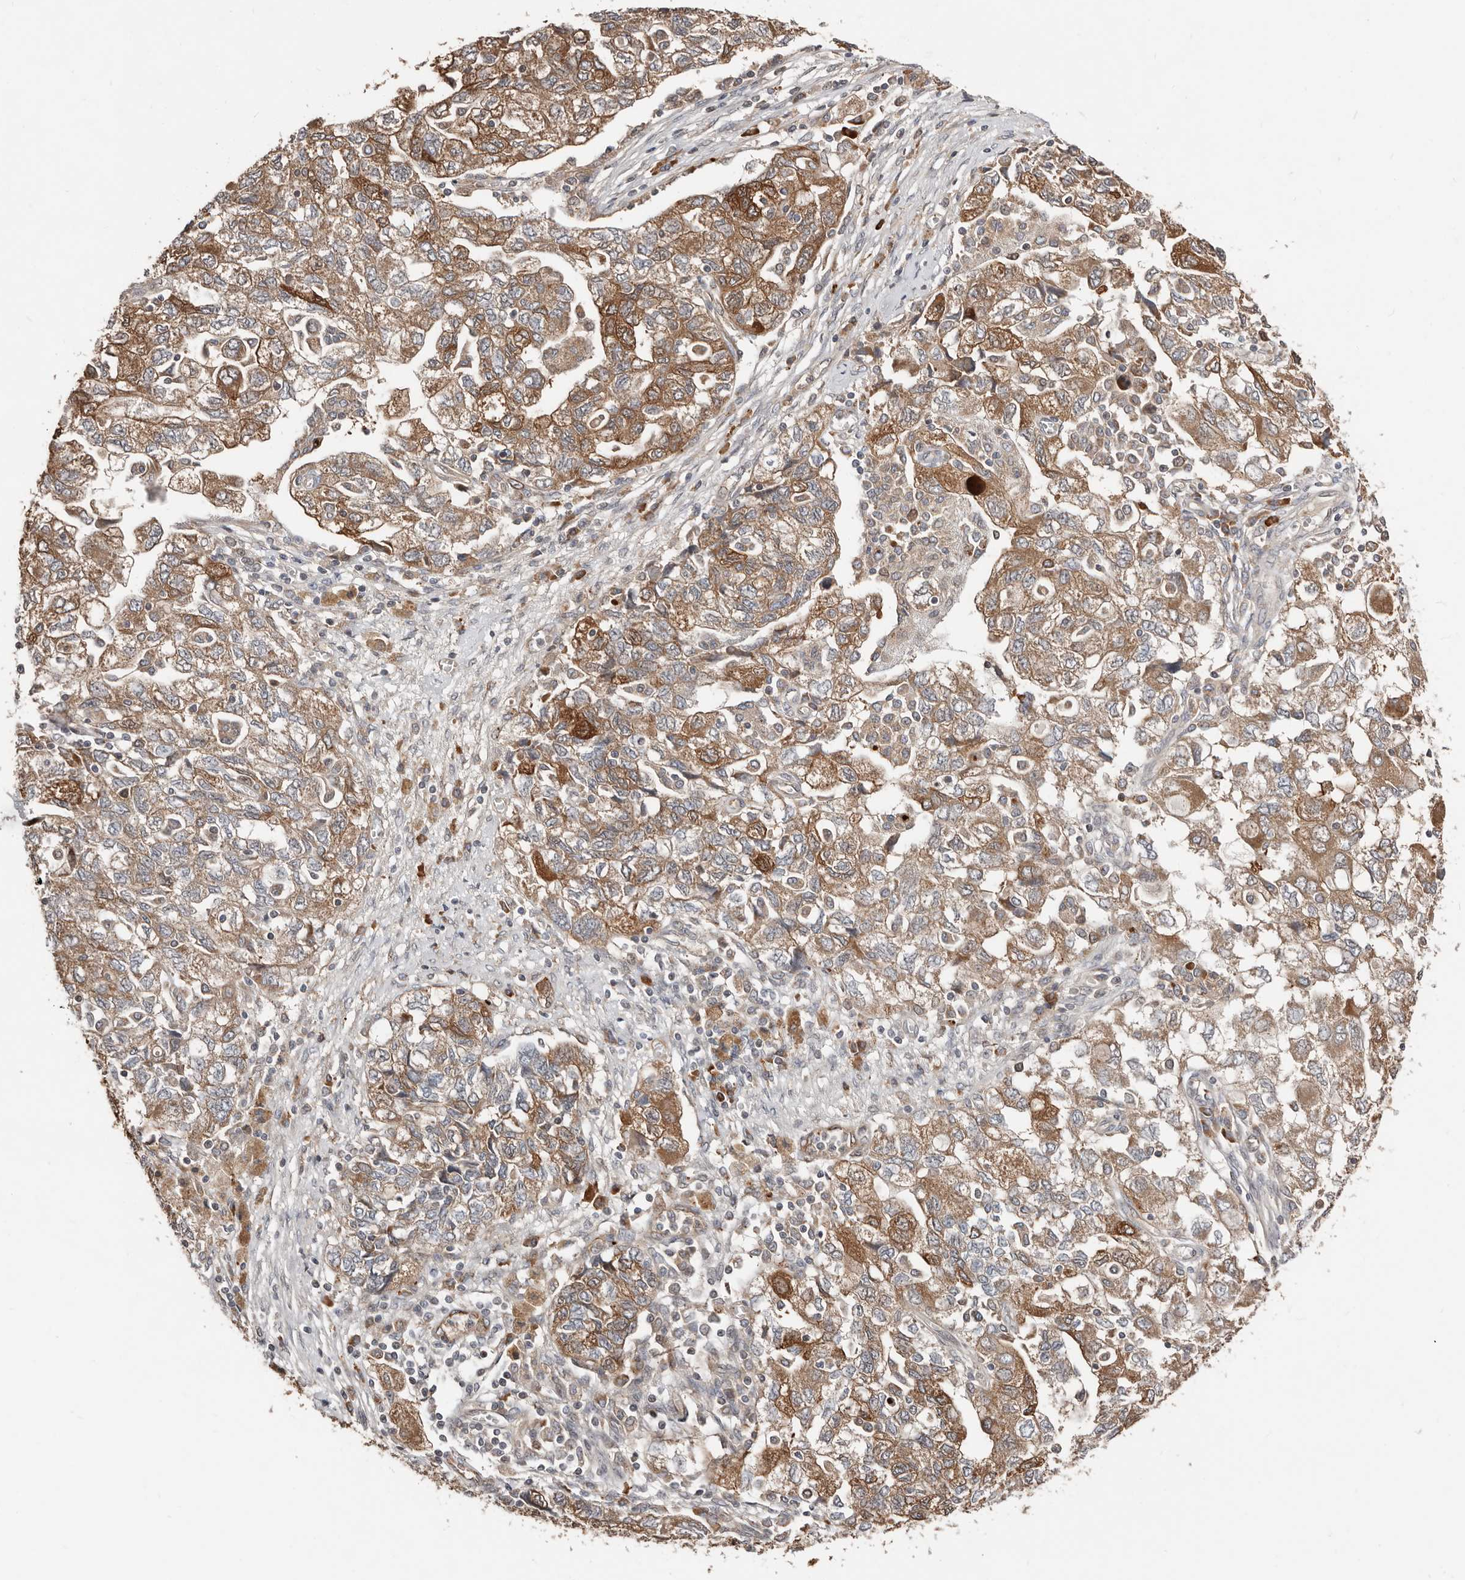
{"staining": {"intensity": "moderate", "quantity": ">75%", "location": "cytoplasmic/membranous"}, "tissue": "ovarian cancer", "cell_type": "Tumor cells", "image_type": "cancer", "snomed": [{"axis": "morphology", "description": "Carcinoma, NOS"}, {"axis": "morphology", "description": "Cystadenocarcinoma, serous, NOS"}, {"axis": "topography", "description": "Ovary"}], "caption": "Immunohistochemistry (DAB (3,3'-diaminobenzidine)) staining of serous cystadenocarcinoma (ovarian) reveals moderate cytoplasmic/membranous protein positivity in about >75% of tumor cells. (brown staining indicates protein expression, while blue staining denotes nuclei).", "gene": "SMYD4", "patient": {"sex": "female", "age": 69}}